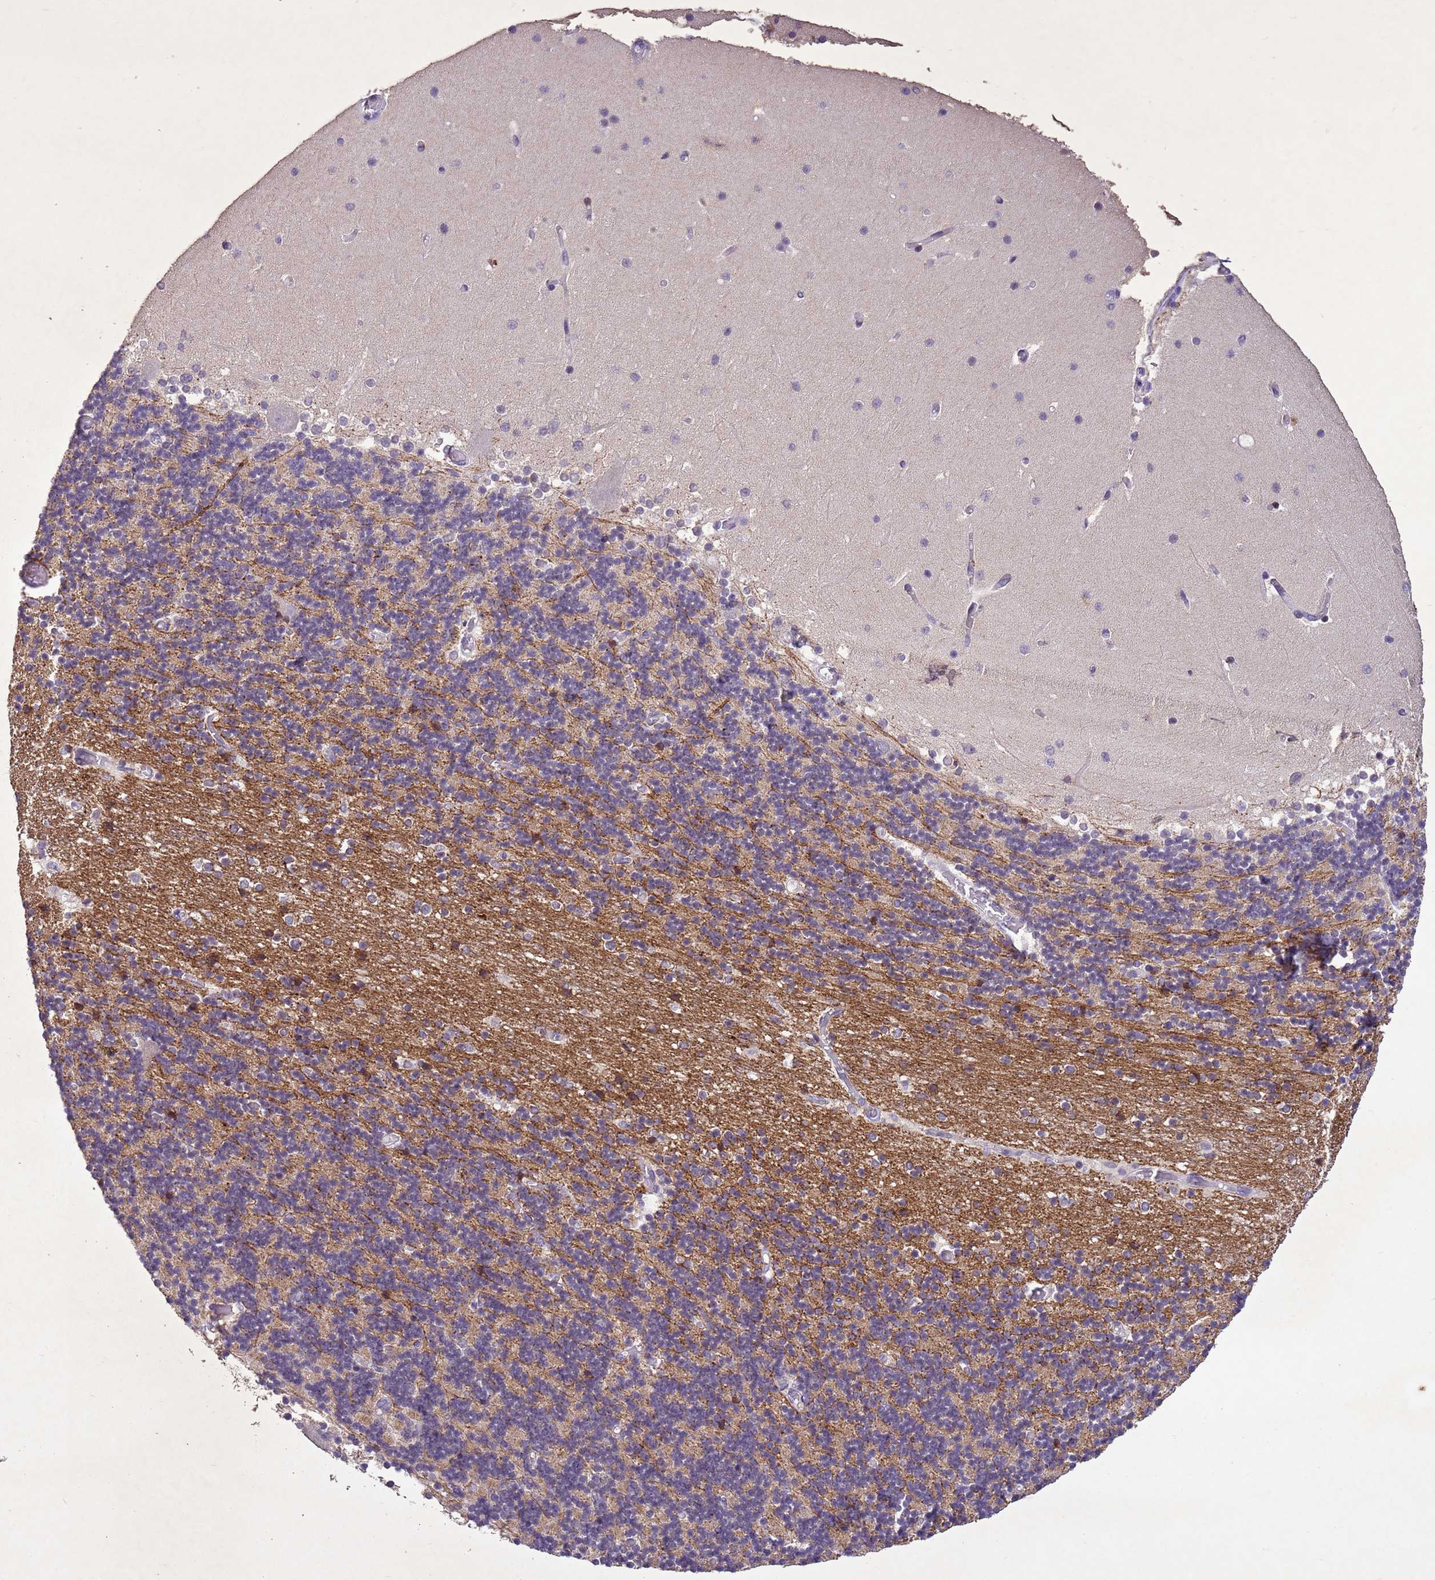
{"staining": {"intensity": "negative", "quantity": "none", "location": "none"}, "tissue": "cerebellum", "cell_type": "Cells in granular layer", "image_type": "normal", "snomed": [{"axis": "morphology", "description": "Normal tissue, NOS"}, {"axis": "topography", "description": "Cerebellum"}], "caption": "Cerebellum stained for a protein using IHC demonstrates no expression cells in granular layer.", "gene": "NLRP11", "patient": {"sex": "female", "age": 28}}